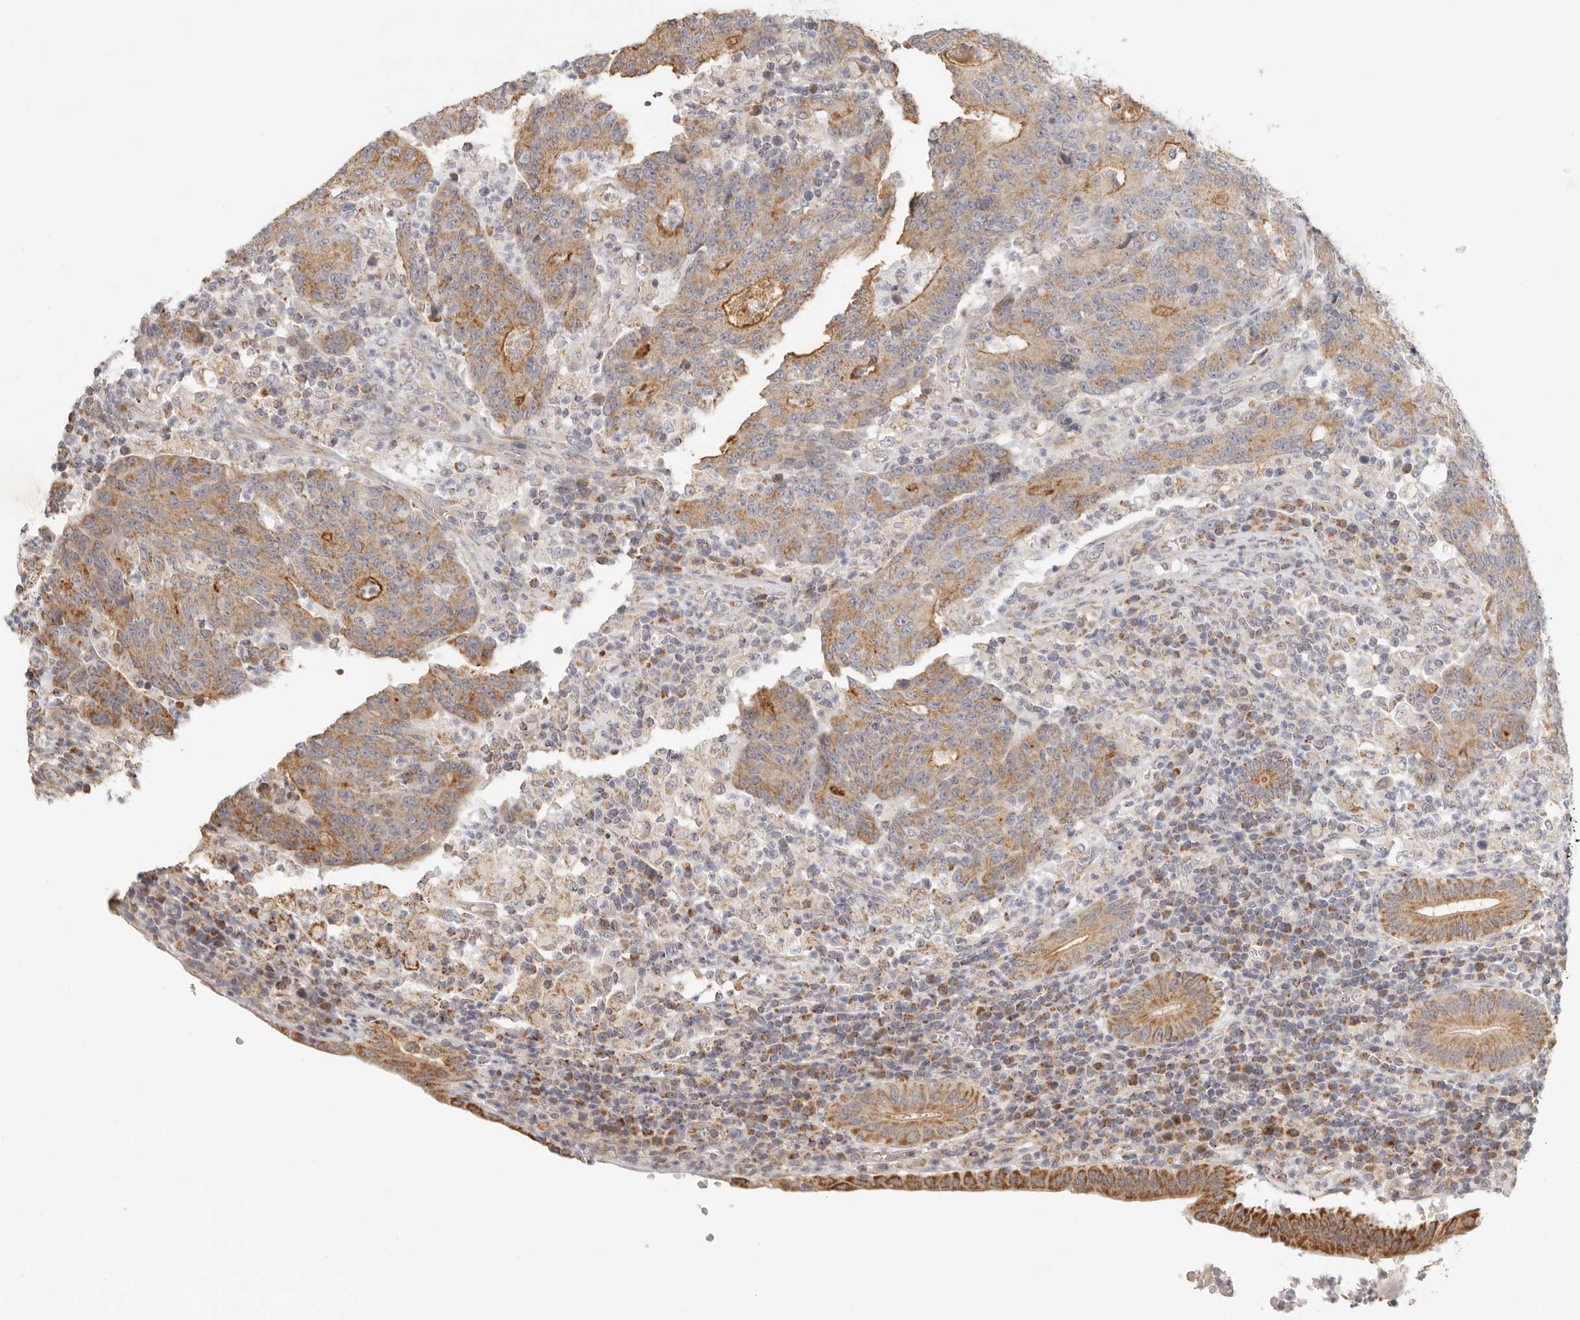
{"staining": {"intensity": "moderate", "quantity": ">75%", "location": "cytoplasmic/membranous"}, "tissue": "colorectal cancer", "cell_type": "Tumor cells", "image_type": "cancer", "snomed": [{"axis": "morphology", "description": "Adenocarcinoma, NOS"}, {"axis": "topography", "description": "Colon"}], "caption": "A brown stain highlights moderate cytoplasmic/membranous positivity of a protein in colorectal cancer (adenocarcinoma) tumor cells.", "gene": "KDF1", "patient": {"sex": "female", "age": 75}}